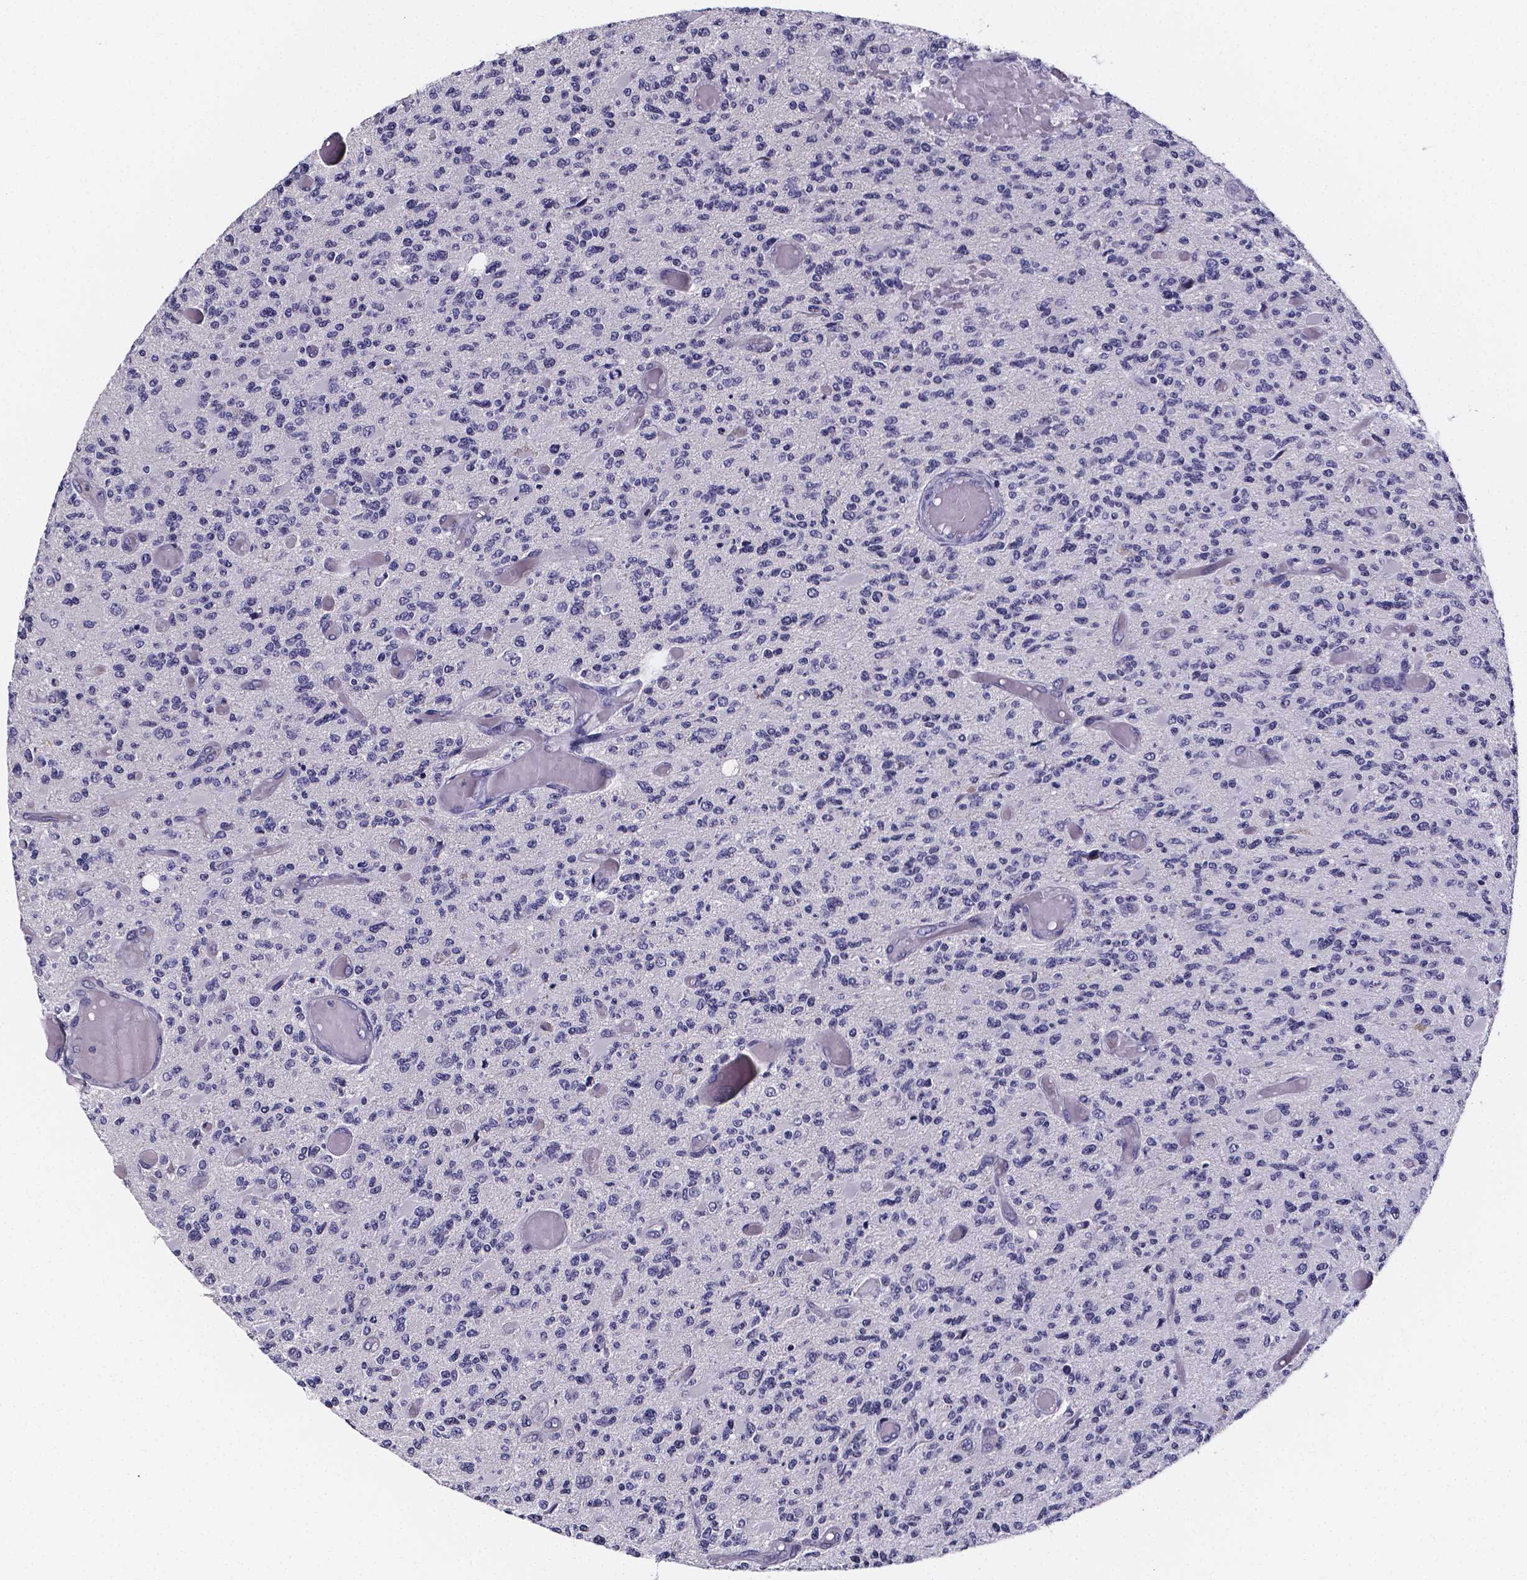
{"staining": {"intensity": "negative", "quantity": "none", "location": "none"}, "tissue": "glioma", "cell_type": "Tumor cells", "image_type": "cancer", "snomed": [{"axis": "morphology", "description": "Glioma, malignant, High grade"}, {"axis": "topography", "description": "Brain"}], "caption": "DAB immunohistochemical staining of glioma displays no significant expression in tumor cells. (DAB (3,3'-diaminobenzidine) immunohistochemistry visualized using brightfield microscopy, high magnification).", "gene": "IZUMO1", "patient": {"sex": "female", "age": 63}}